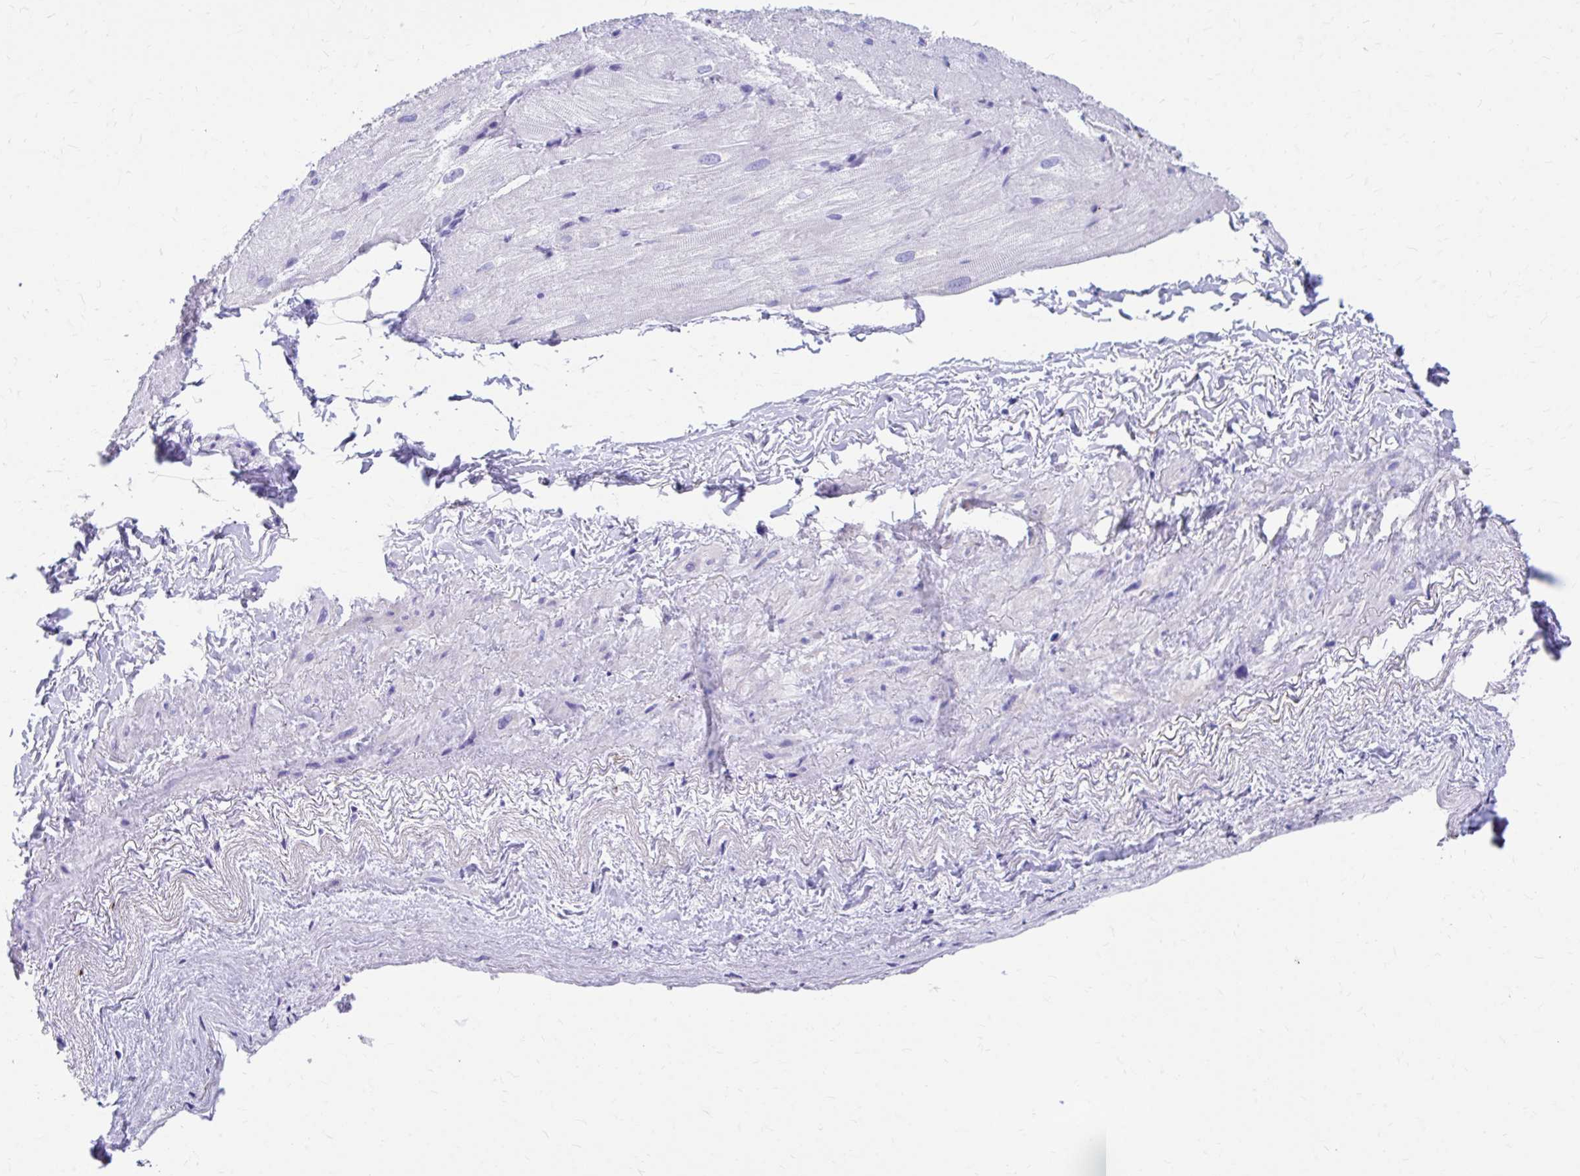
{"staining": {"intensity": "weak", "quantity": "<25%", "location": "cytoplasmic/membranous"}, "tissue": "heart muscle", "cell_type": "Cardiomyocytes", "image_type": "normal", "snomed": [{"axis": "morphology", "description": "Normal tissue, NOS"}, {"axis": "topography", "description": "Heart"}], "caption": "An IHC micrograph of unremarkable heart muscle is shown. There is no staining in cardiomyocytes of heart muscle. (Brightfield microscopy of DAB (3,3'-diaminobenzidine) immunohistochemistry at high magnification).", "gene": "ZNF699", "patient": {"sex": "male", "age": 62}}